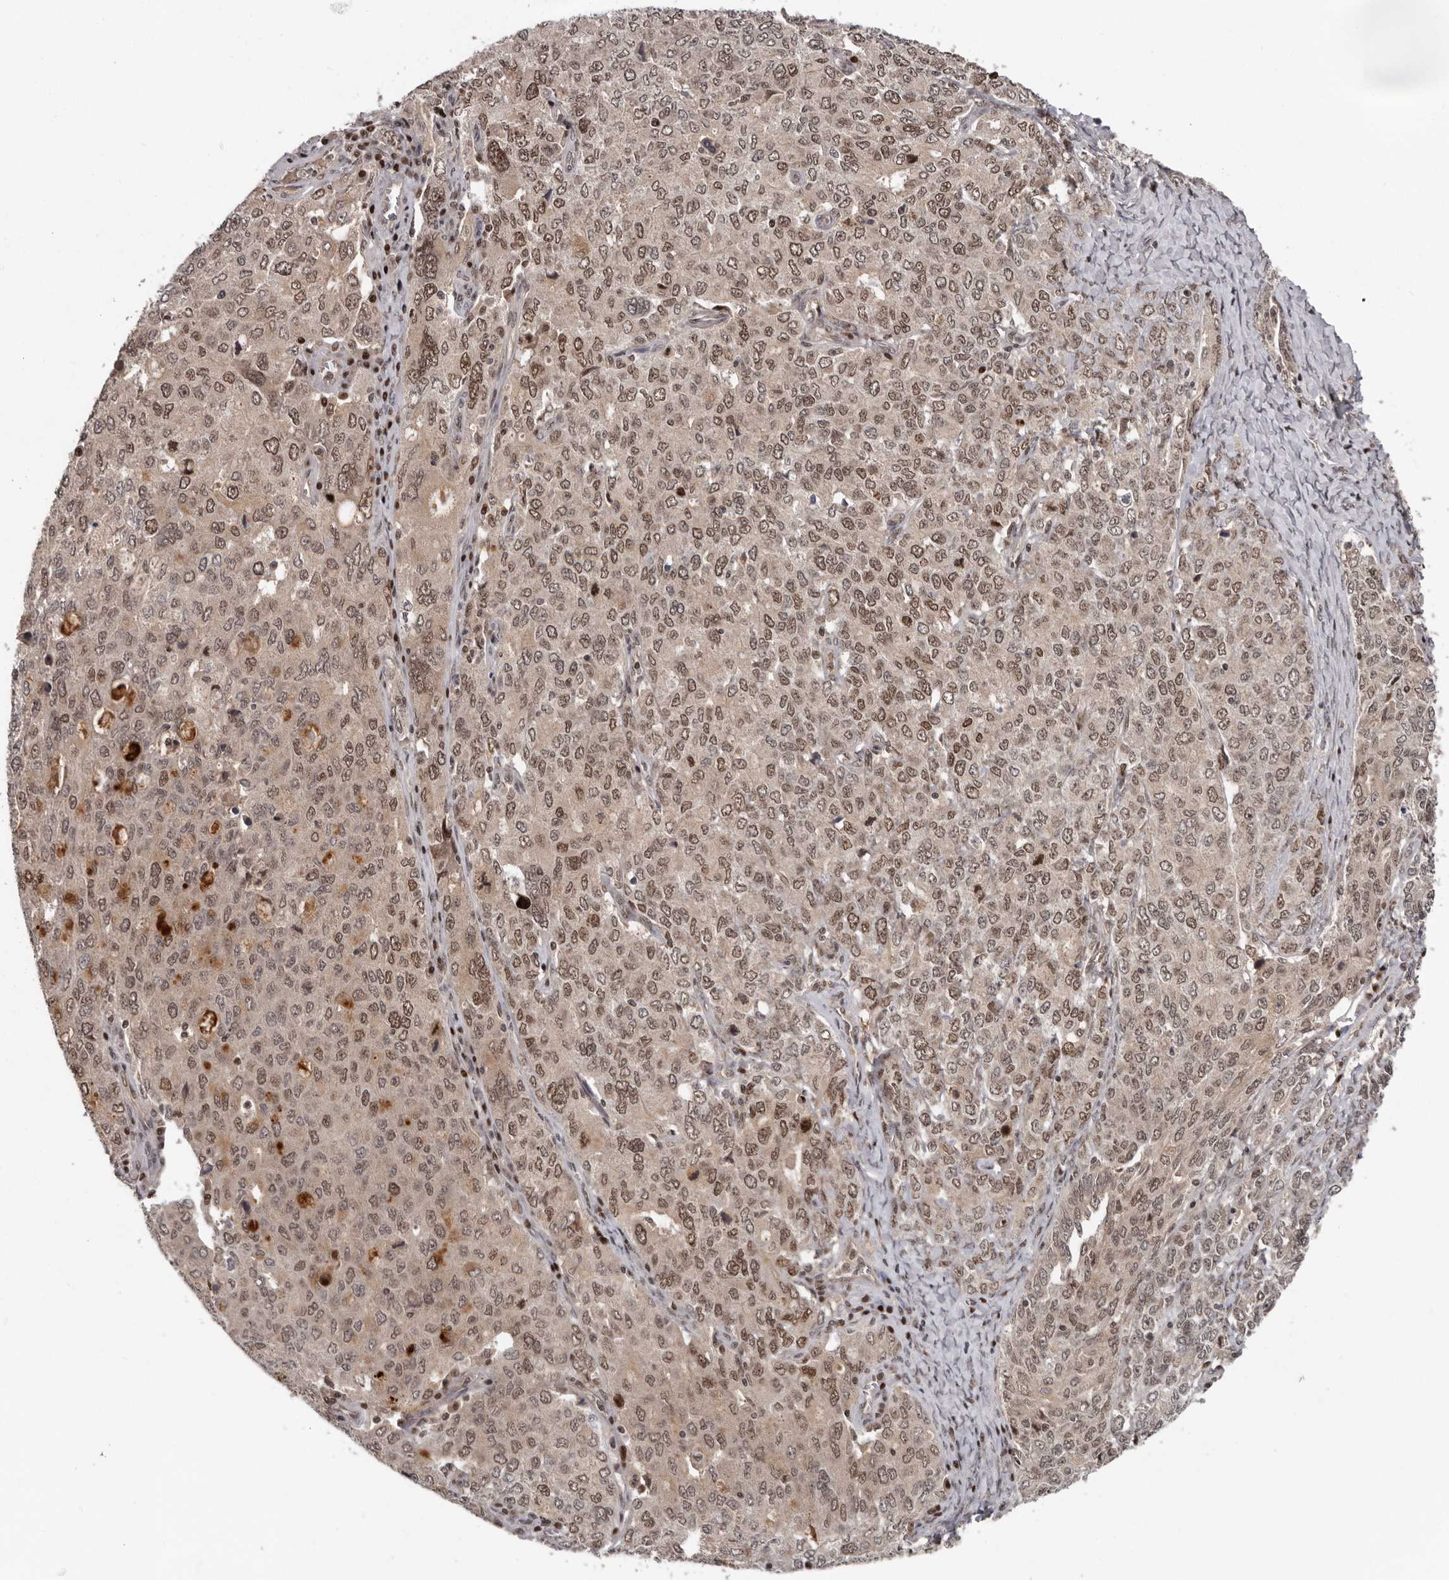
{"staining": {"intensity": "moderate", "quantity": ">75%", "location": "cytoplasmic/membranous,nuclear"}, "tissue": "ovarian cancer", "cell_type": "Tumor cells", "image_type": "cancer", "snomed": [{"axis": "morphology", "description": "Carcinoma, endometroid"}, {"axis": "topography", "description": "Ovary"}], "caption": "The histopathology image exhibits staining of ovarian cancer (endometroid carcinoma), revealing moderate cytoplasmic/membranous and nuclear protein positivity (brown color) within tumor cells.", "gene": "TBX5", "patient": {"sex": "female", "age": 62}}